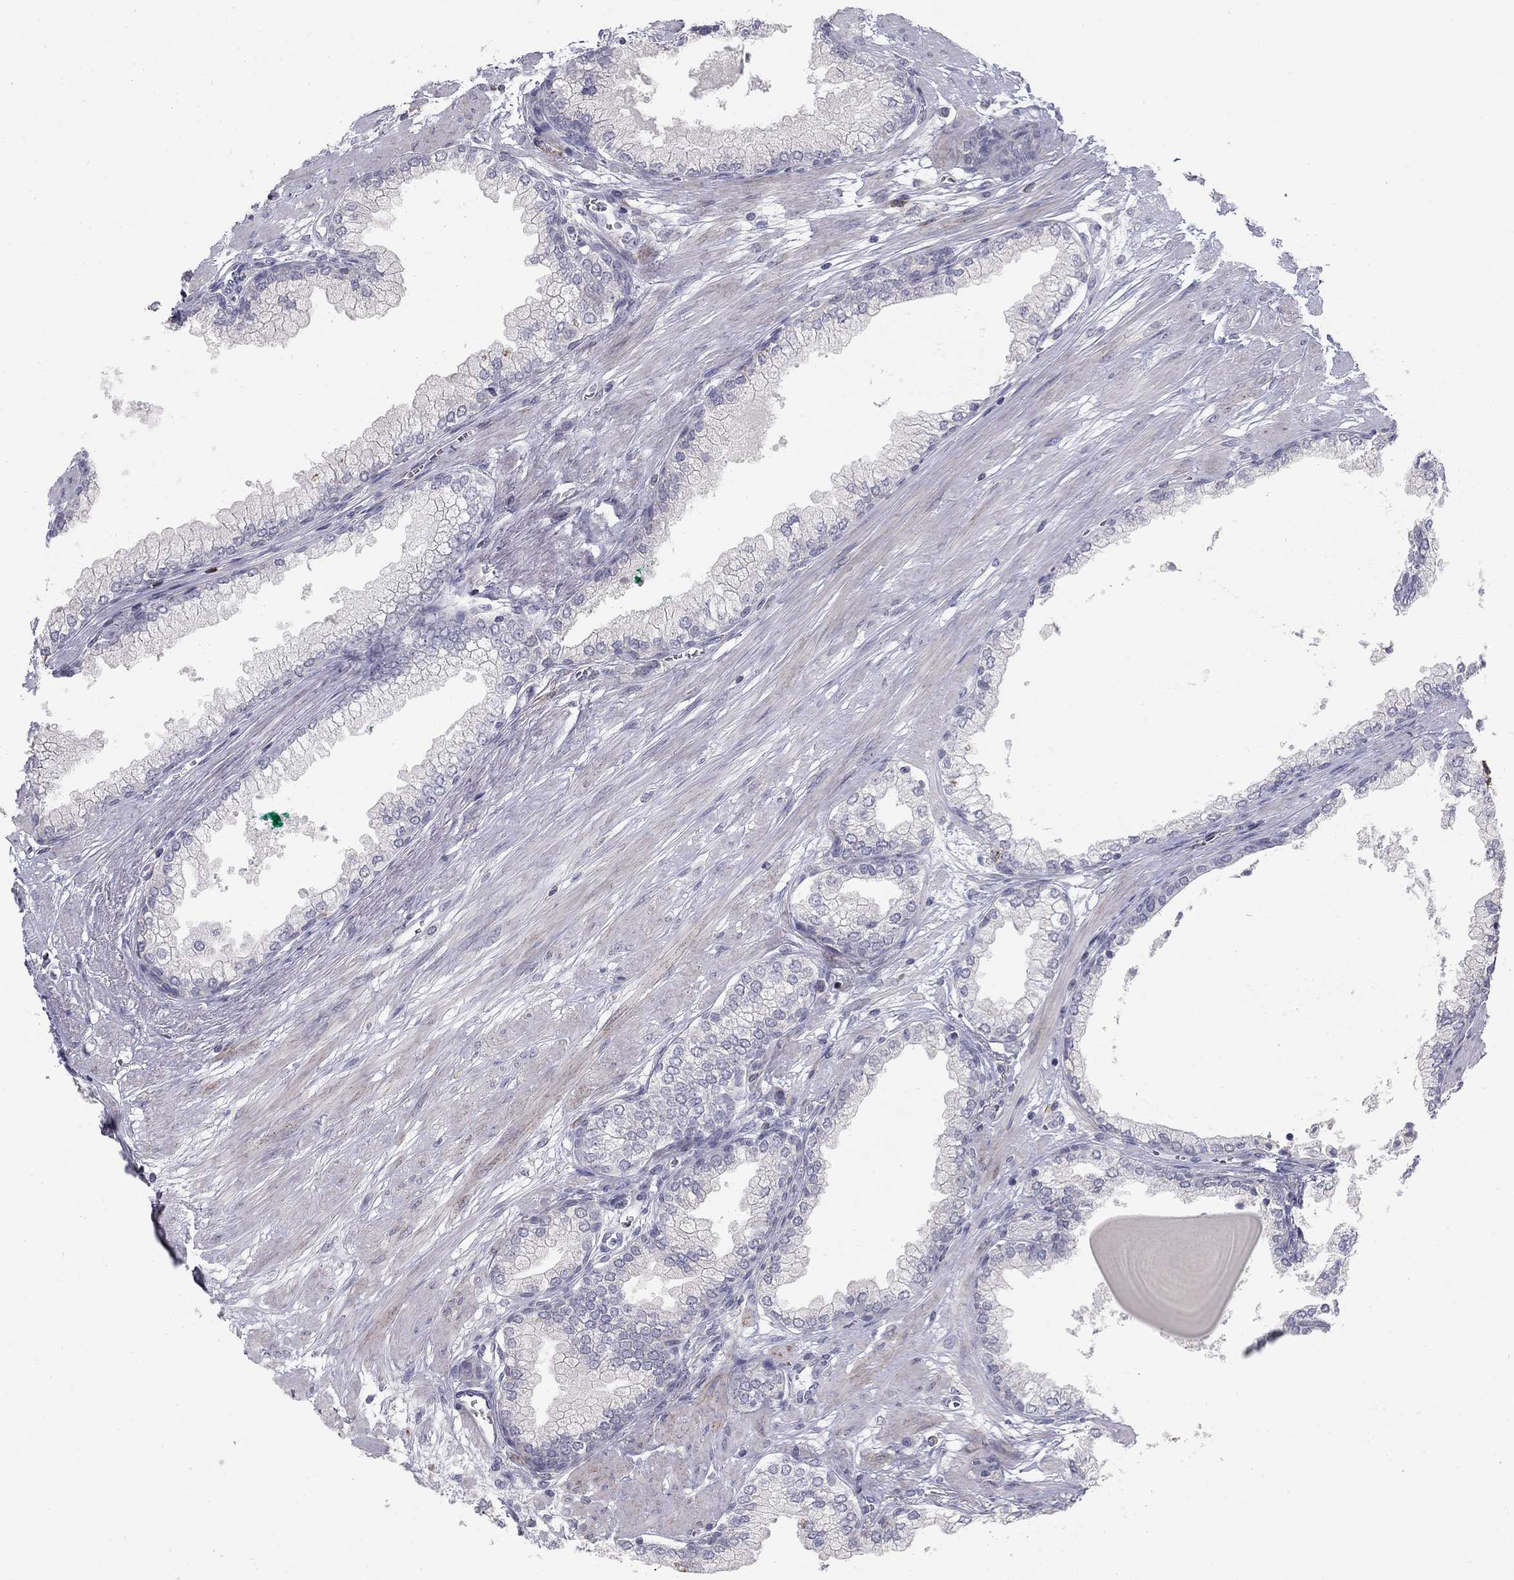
{"staining": {"intensity": "negative", "quantity": "none", "location": "none"}, "tissue": "prostate cancer", "cell_type": "Tumor cells", "image_type": "cancer", "snomed": [{"axis": "morphology", "description": "Adenocarcinoma, NOS"}, {"axis": "topography", "description": "Prostate and seminal vesicle, NOS"}, {"axis": "topography", "description": "Prostate"}], "caption": "There is no significant positivity in tumor cells of prostate cancer. (DAB (3,3'-diaminobenzidine) immunohistochemistry (IHC) with hematoxylin counter stain).", "gene": "NTRK2", "patient": {"sex": "male", "age": 69}}